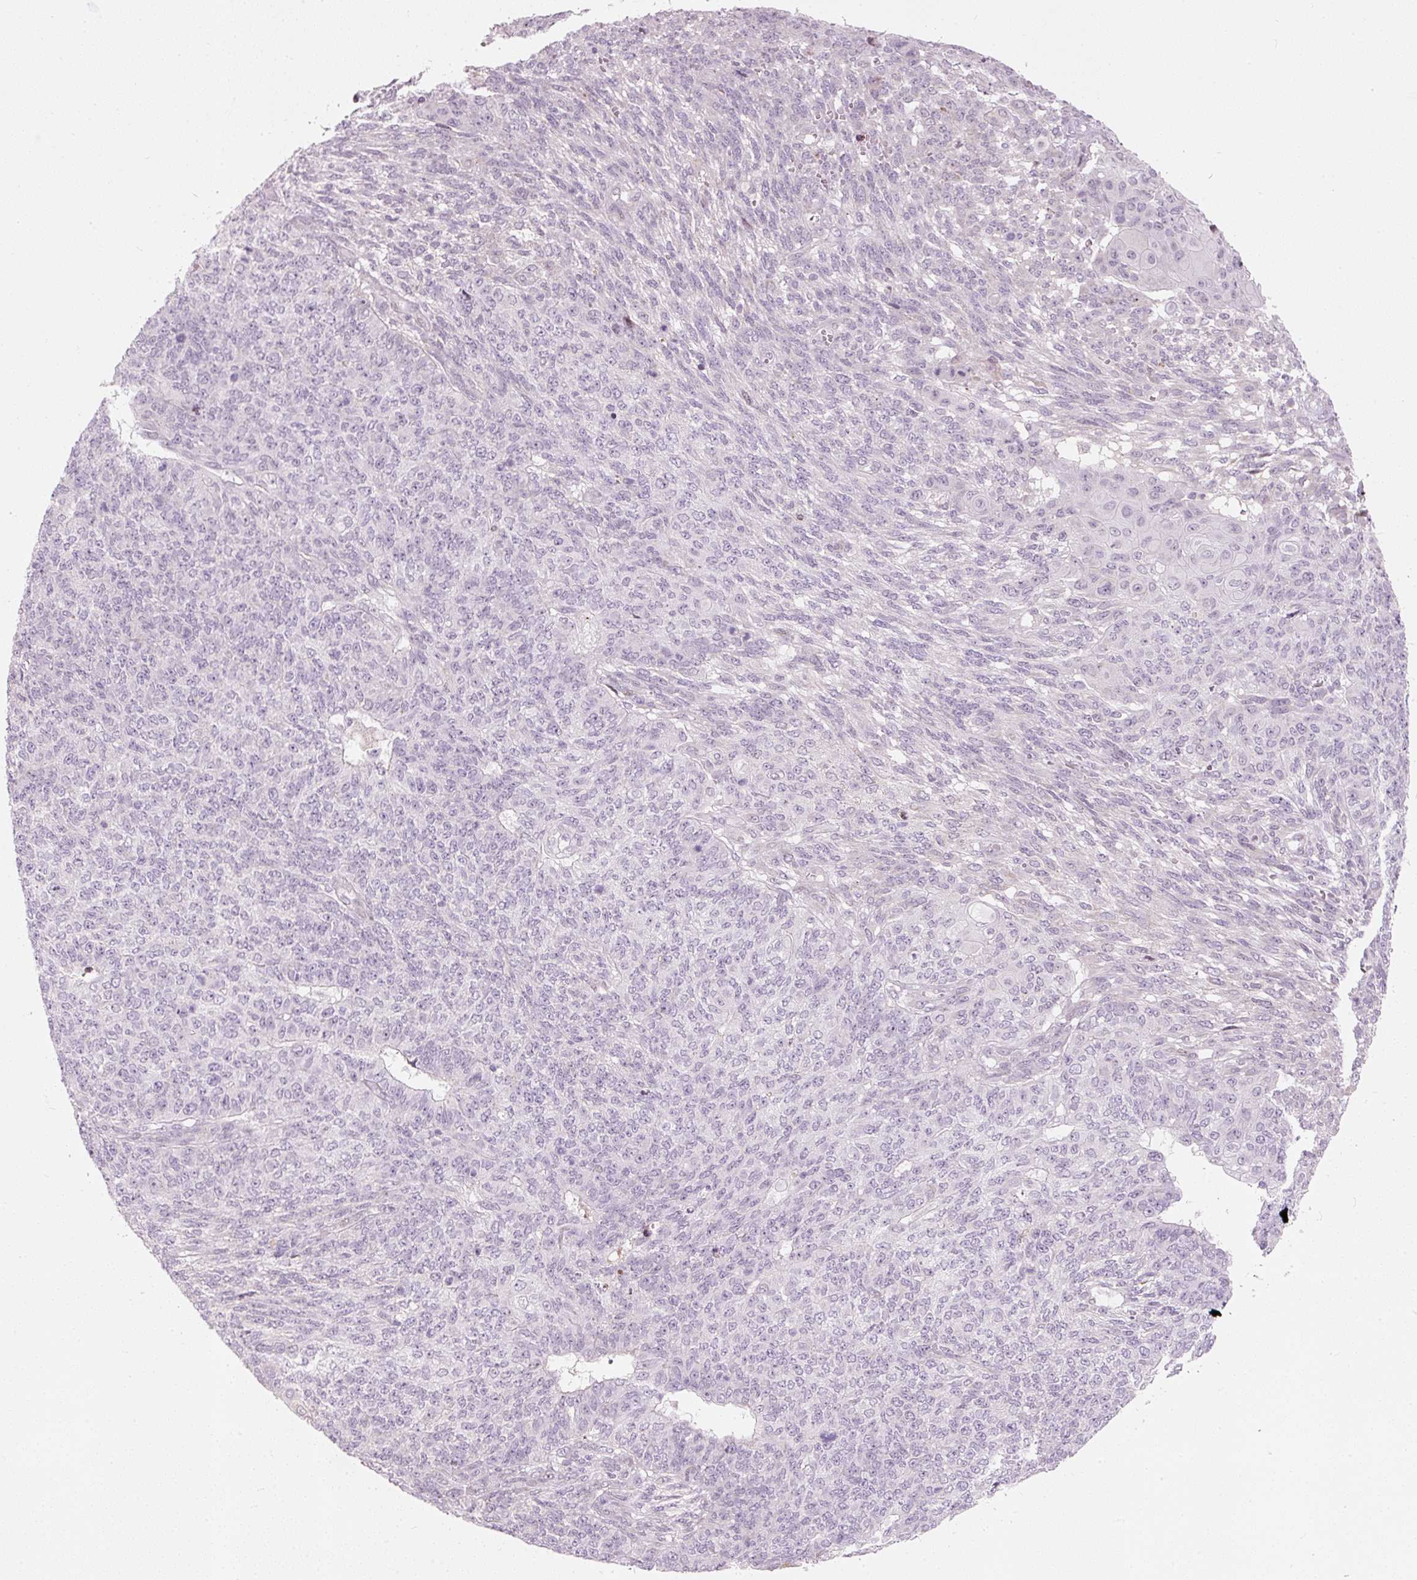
{"staining": {"intensity": "negative", "quantity": "none", "location": "none"}, "tissue": "endometrial cancer", "cell_type": "Tumor cells", "image_type": "cancer", "snomed": [{"axis": "morphology", "description": "Adenocarcinoma, NOS"}, {"axis": "topography", "description": "Endometrium"}], "caption": "This is an IHC micrograph of human endometrial cancer. There is no expression in tumor cells.", "gene": "RNF39", "patient": {"sex": "female", "age": 32}}